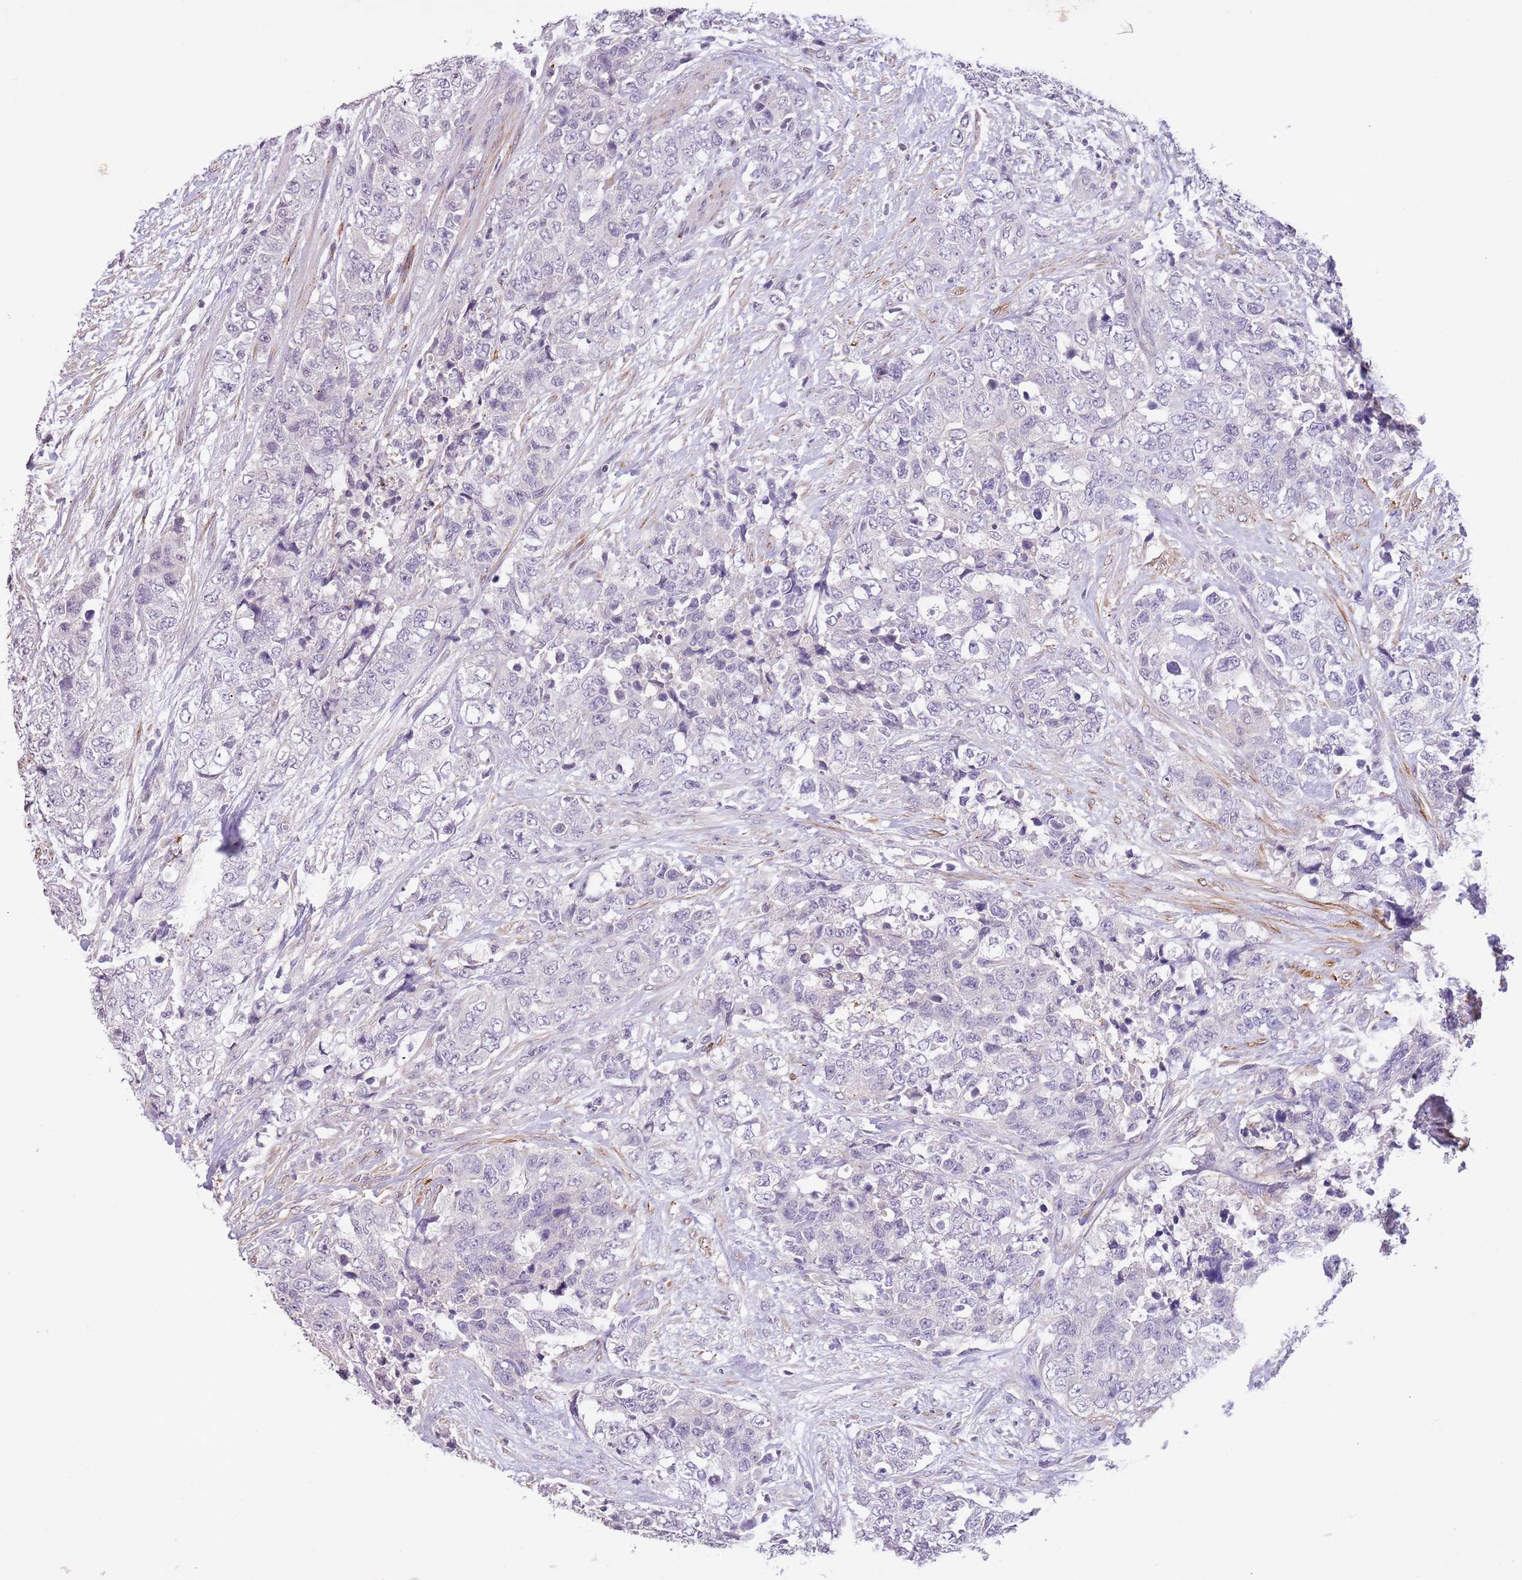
{"staining": {"intensity": "negative", "quantity": "none", "location": "none"}, "tissue": "urothelial cancer", "cell_type": "Tumor cells", "image_type": "cancer", "snomed": [{"axis": "morphology", "description": "Urothelial carcinoma, High grade"}, {"axis": "topography", "description": "Urinary bladder"}], "caption": "Immunohistochemical staining of human urothelial cancer displays no significant expression in tumor cells.", "gene": "ZNF658", "patient": {"sex": "female", "age": 78}}